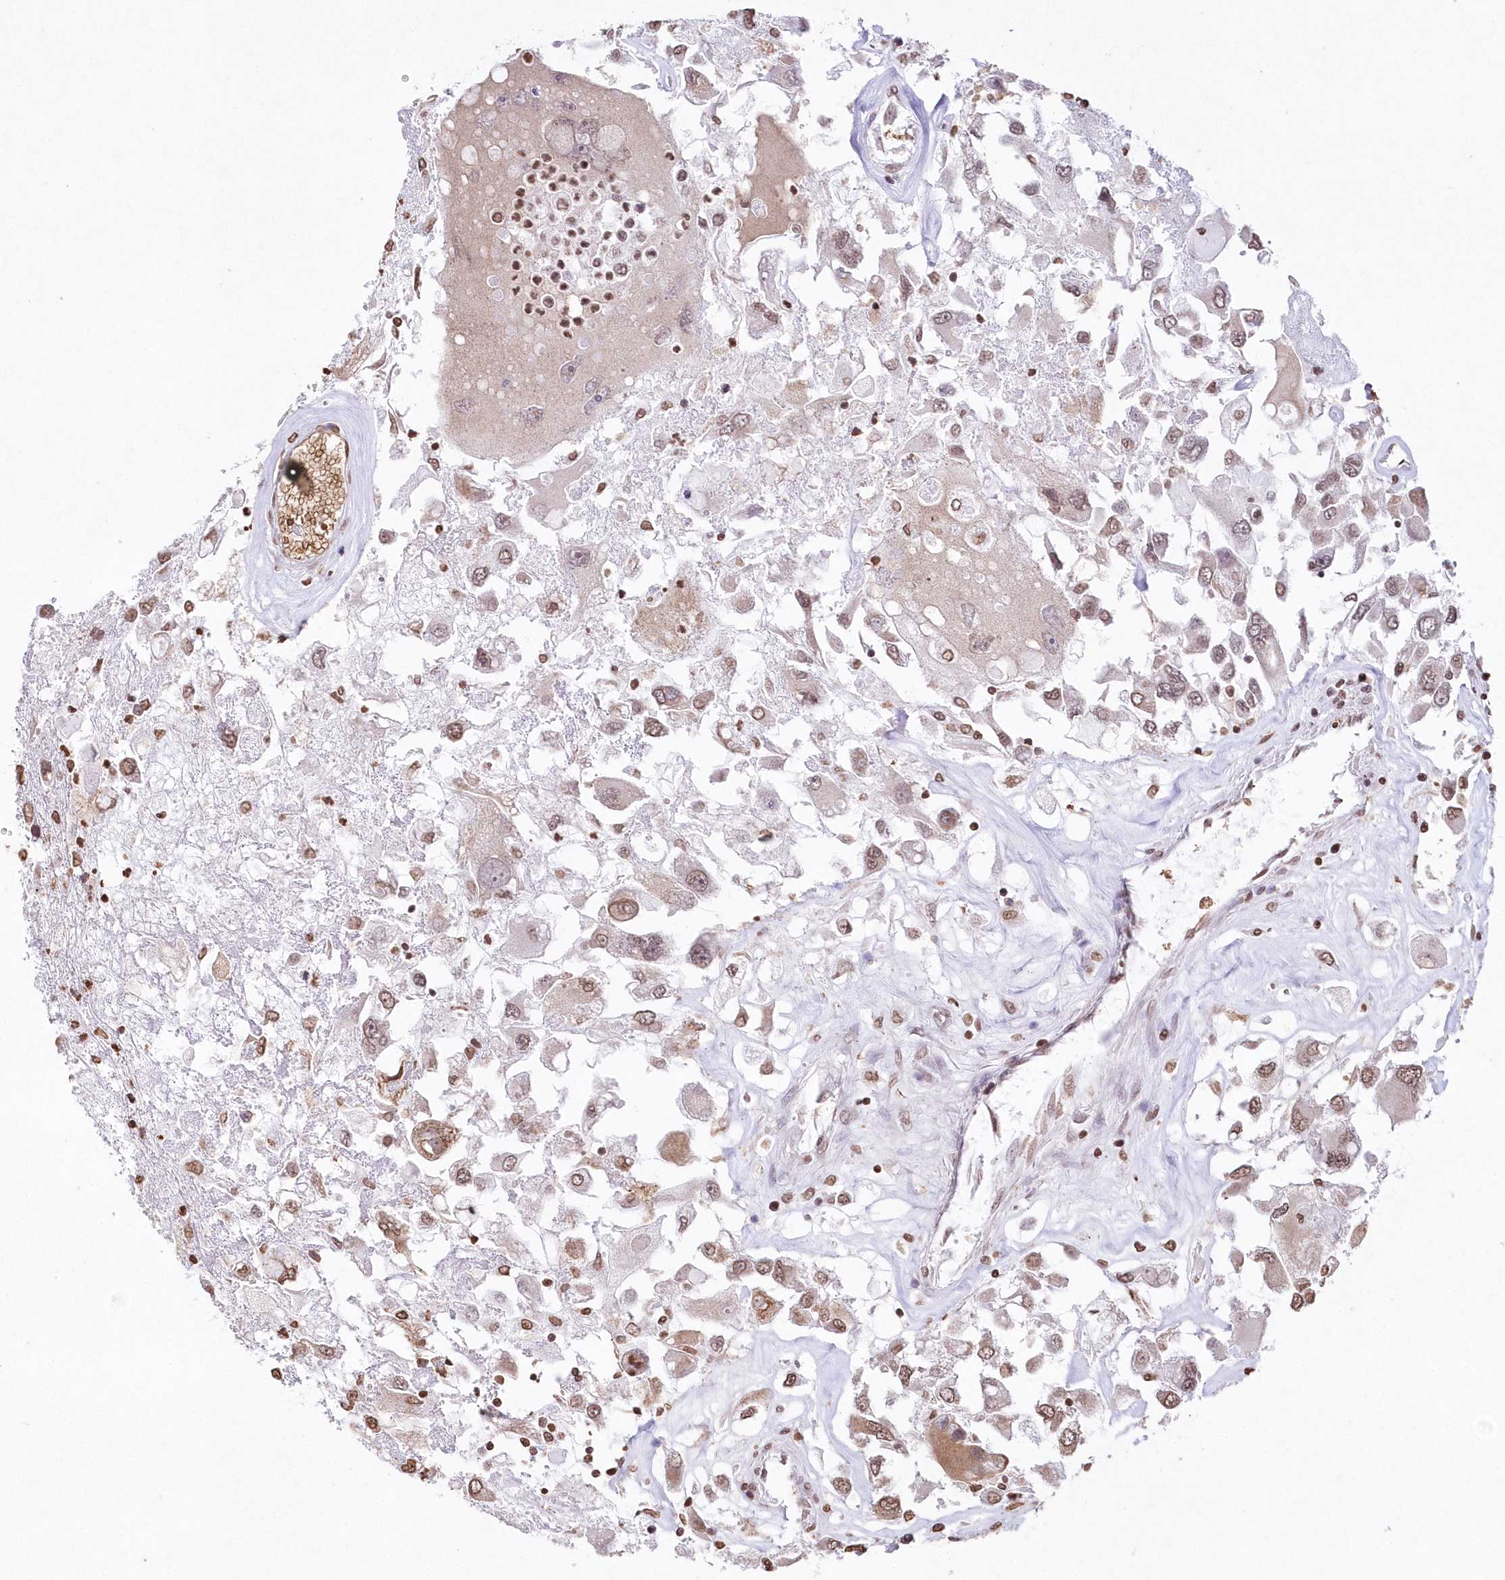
{"staining": {"intensity": "weak", "quantity": "25%-75%", "location": "cytoplasmic/membranous,nuclear"}, "tissue": "renal cancer", "cell_type": "Tumor cells", "image_type": "cancer", "snomed": [{"axis": "morphology", "description": "Adenocarcinoma, NOS"}, {"axis": "topography", "description": "Kidney"}], "caption": "IHC photomicrograph of human renal cancer (adenocarcinoma) stained for a protein (brown), which displays low levels of weak cytoplasmic/membranous and nuclear staining in about 25%-75% of tumor cells.", "gene": "RBM27", "patient": {"sex": "female", "age": 52}}